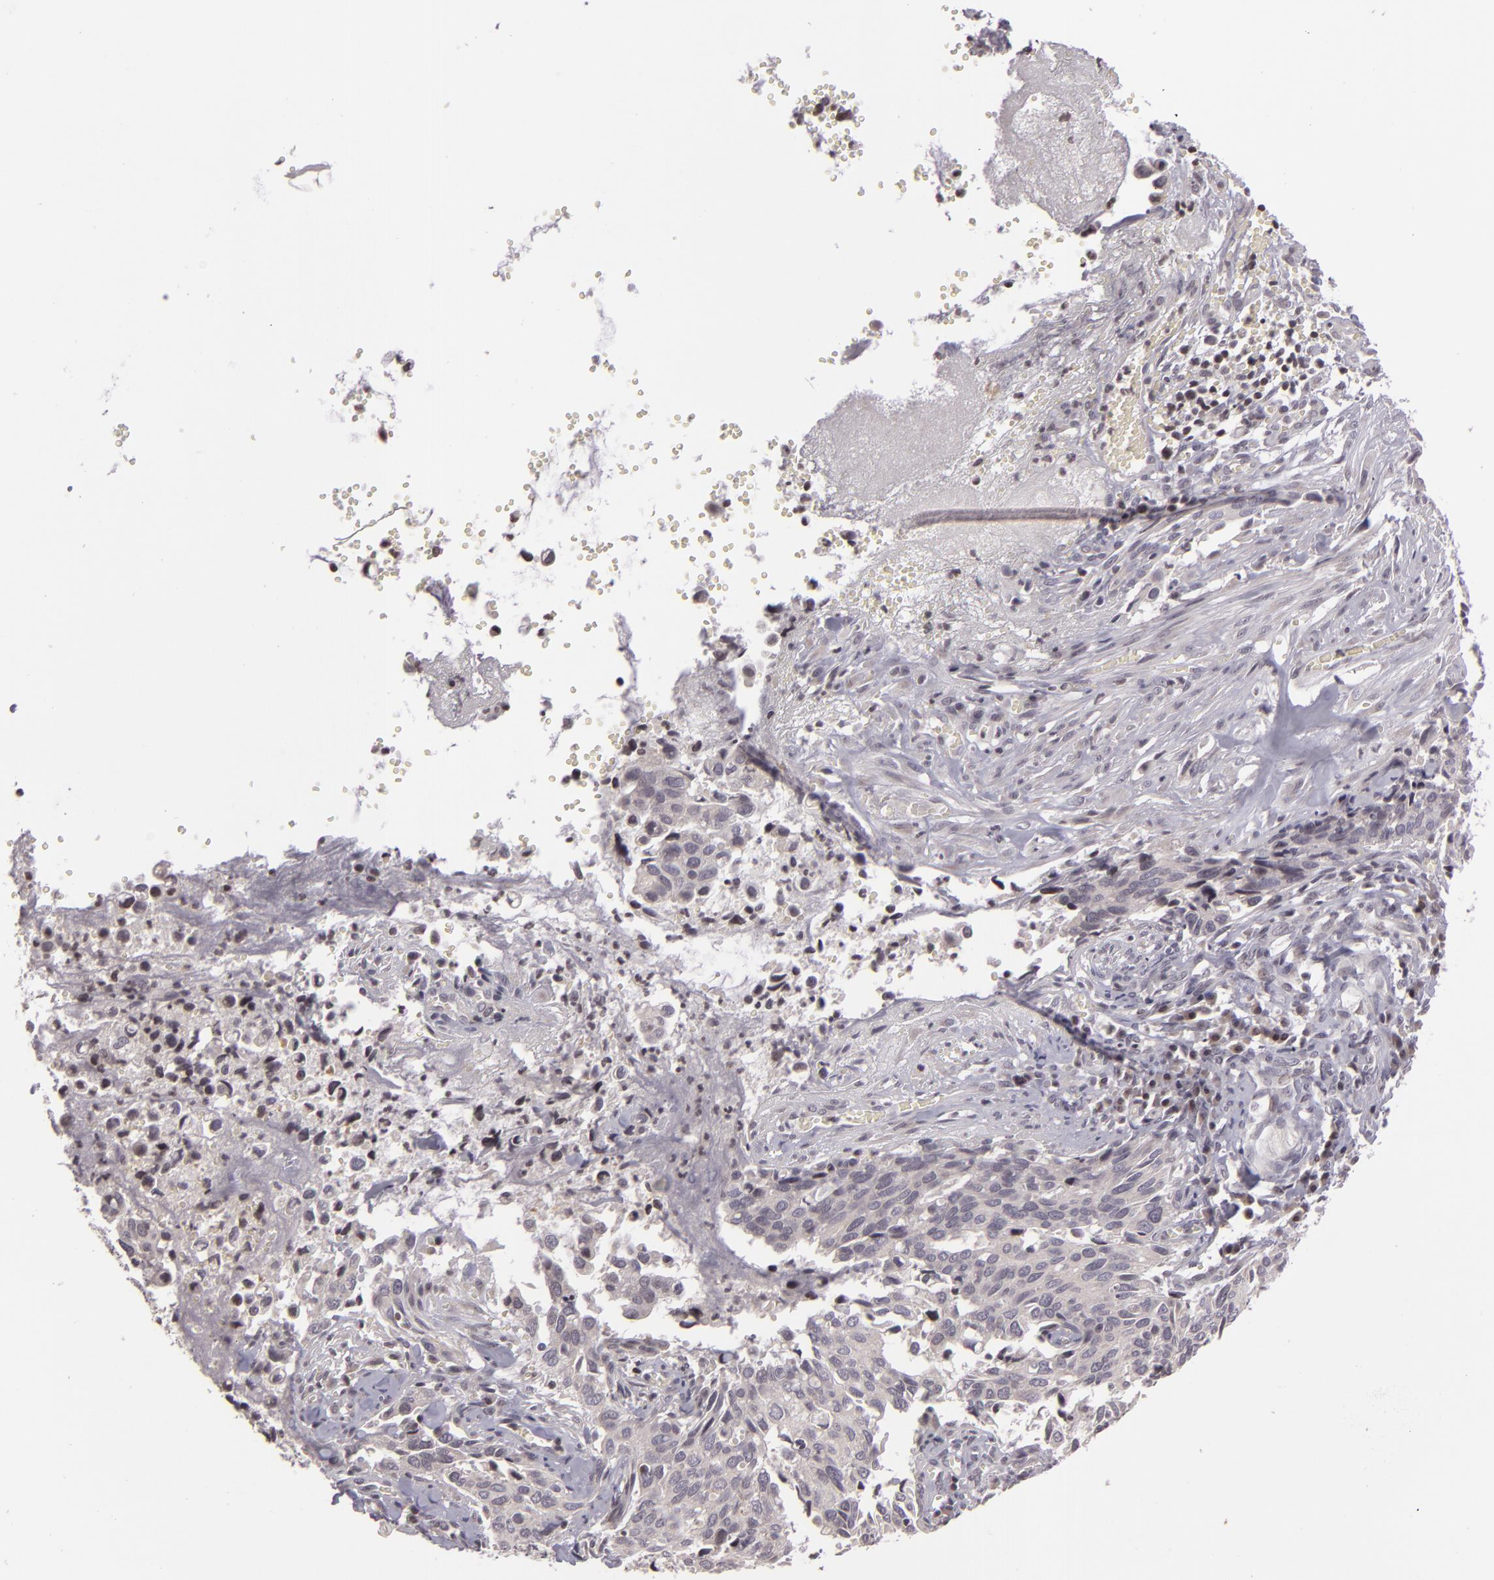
{"staining": {"intensity": "negative", "quantity": "none", "location": "none"}, "tissue": "cervical cancer", "cell_type": "Tumor cells", "image_type": "cancer", "snomed": [{"axis": "morphology", "description": "Normal tissue, NOS"}, {"axis": "morphology", "description": "Squamous cell carcinoma, NOS"}, {"axis": "topography", "description": "Cervix"}], "caption": "Immunohistochemical staining of cervical cancer (squamous cell carcinoma) displays no significant expression in tumor cells.", "gene": "AKAP6", "patient": {"sex": "female", "age": 45}}